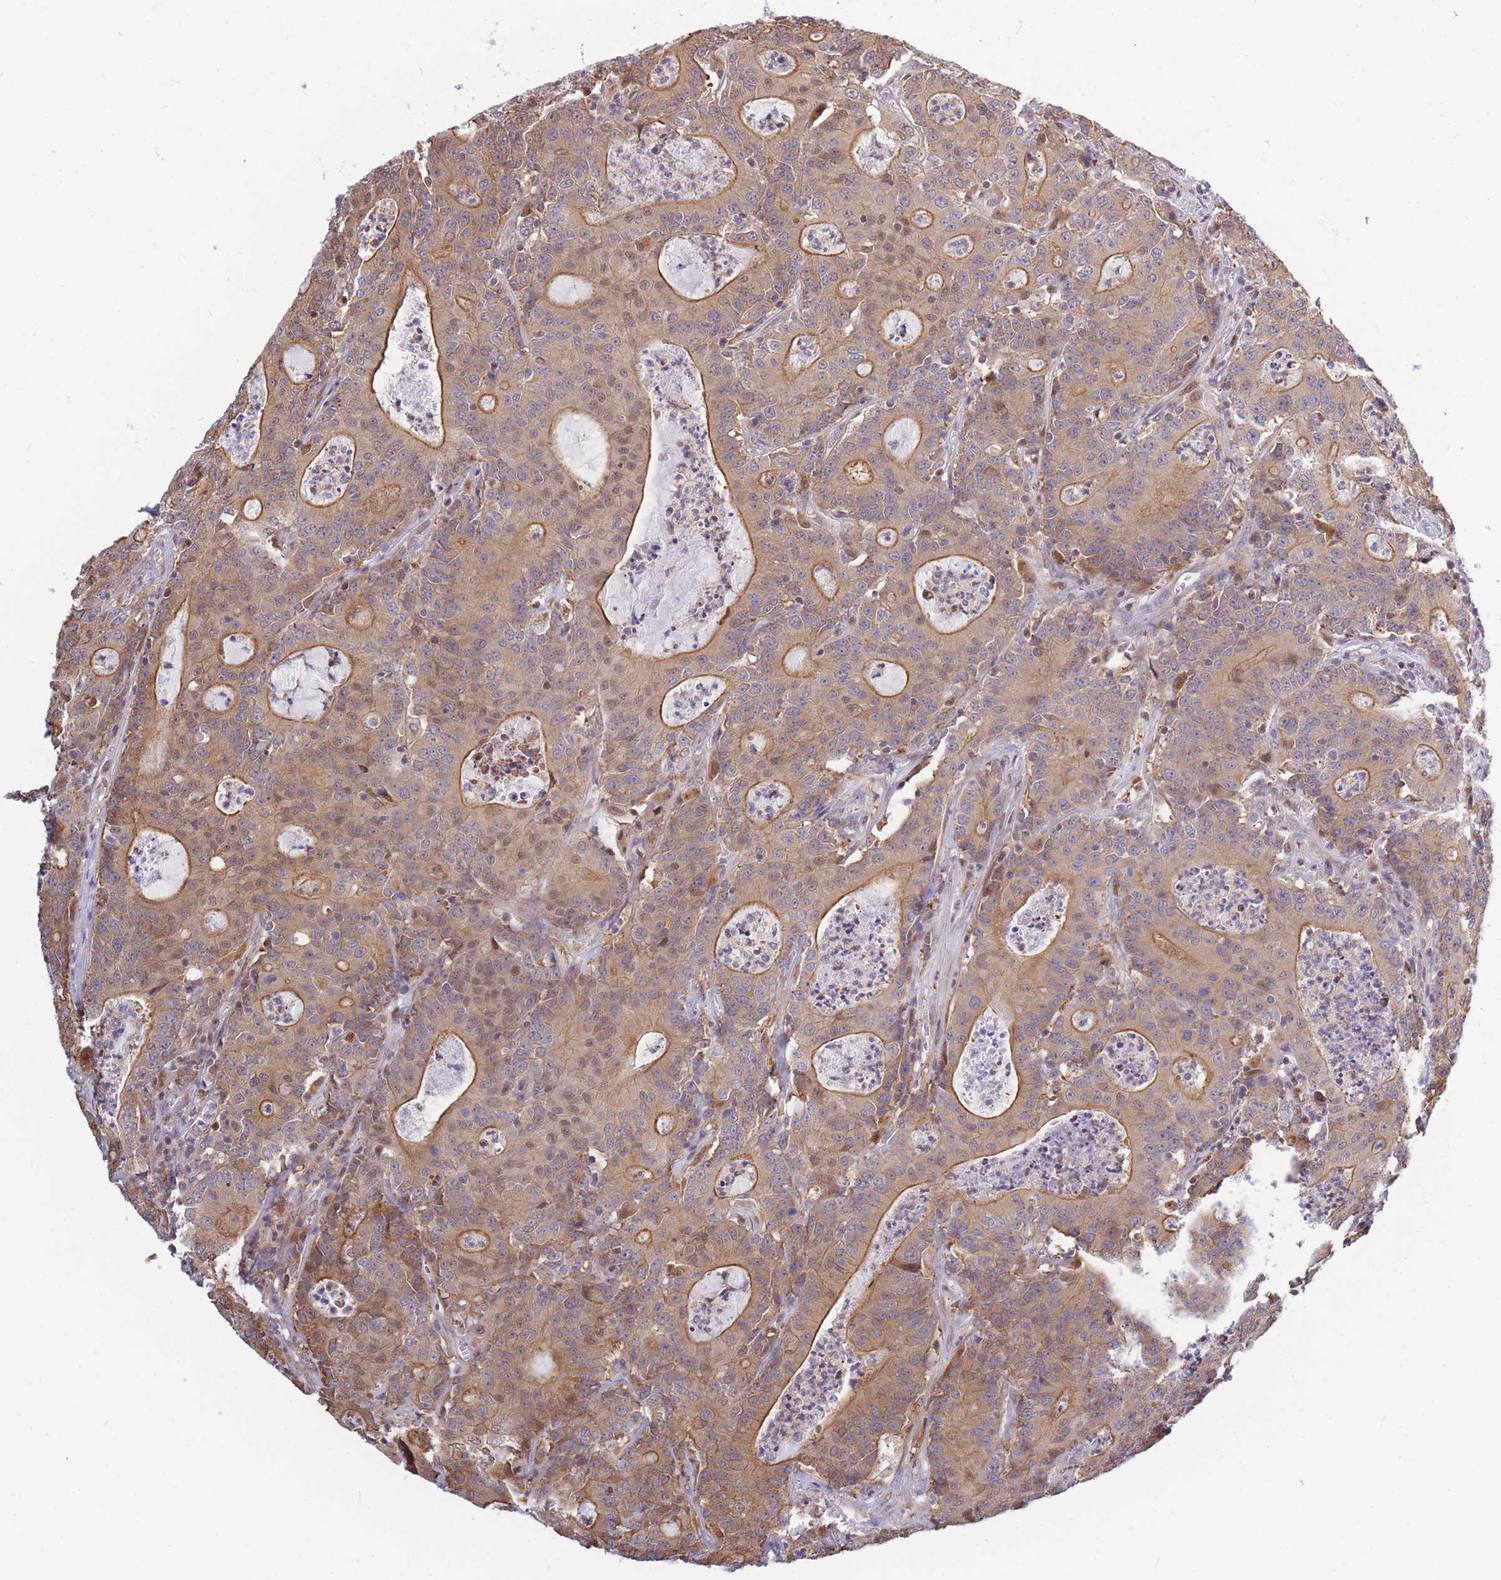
{"staining": {"intensity": "moderate", "quantity": ">75%", "location": "cytoplasmic/membranous"}, "tissue": "colorectal cancer", "cell_type": "Tumor cells", "image_type": "cancer", "snomed": [{"axis": "morphology", "description": "Adenocarcinoma, NOS"}, {"axis": "topography", "description": "Colon"}], "caption": "Colorectal cancer stained for a protein demonstrates moderate cytoplasmic/membranous positivity in tumor cells.", "gene": "CRACD", "patient": {"sex": "male", "age": 83}}